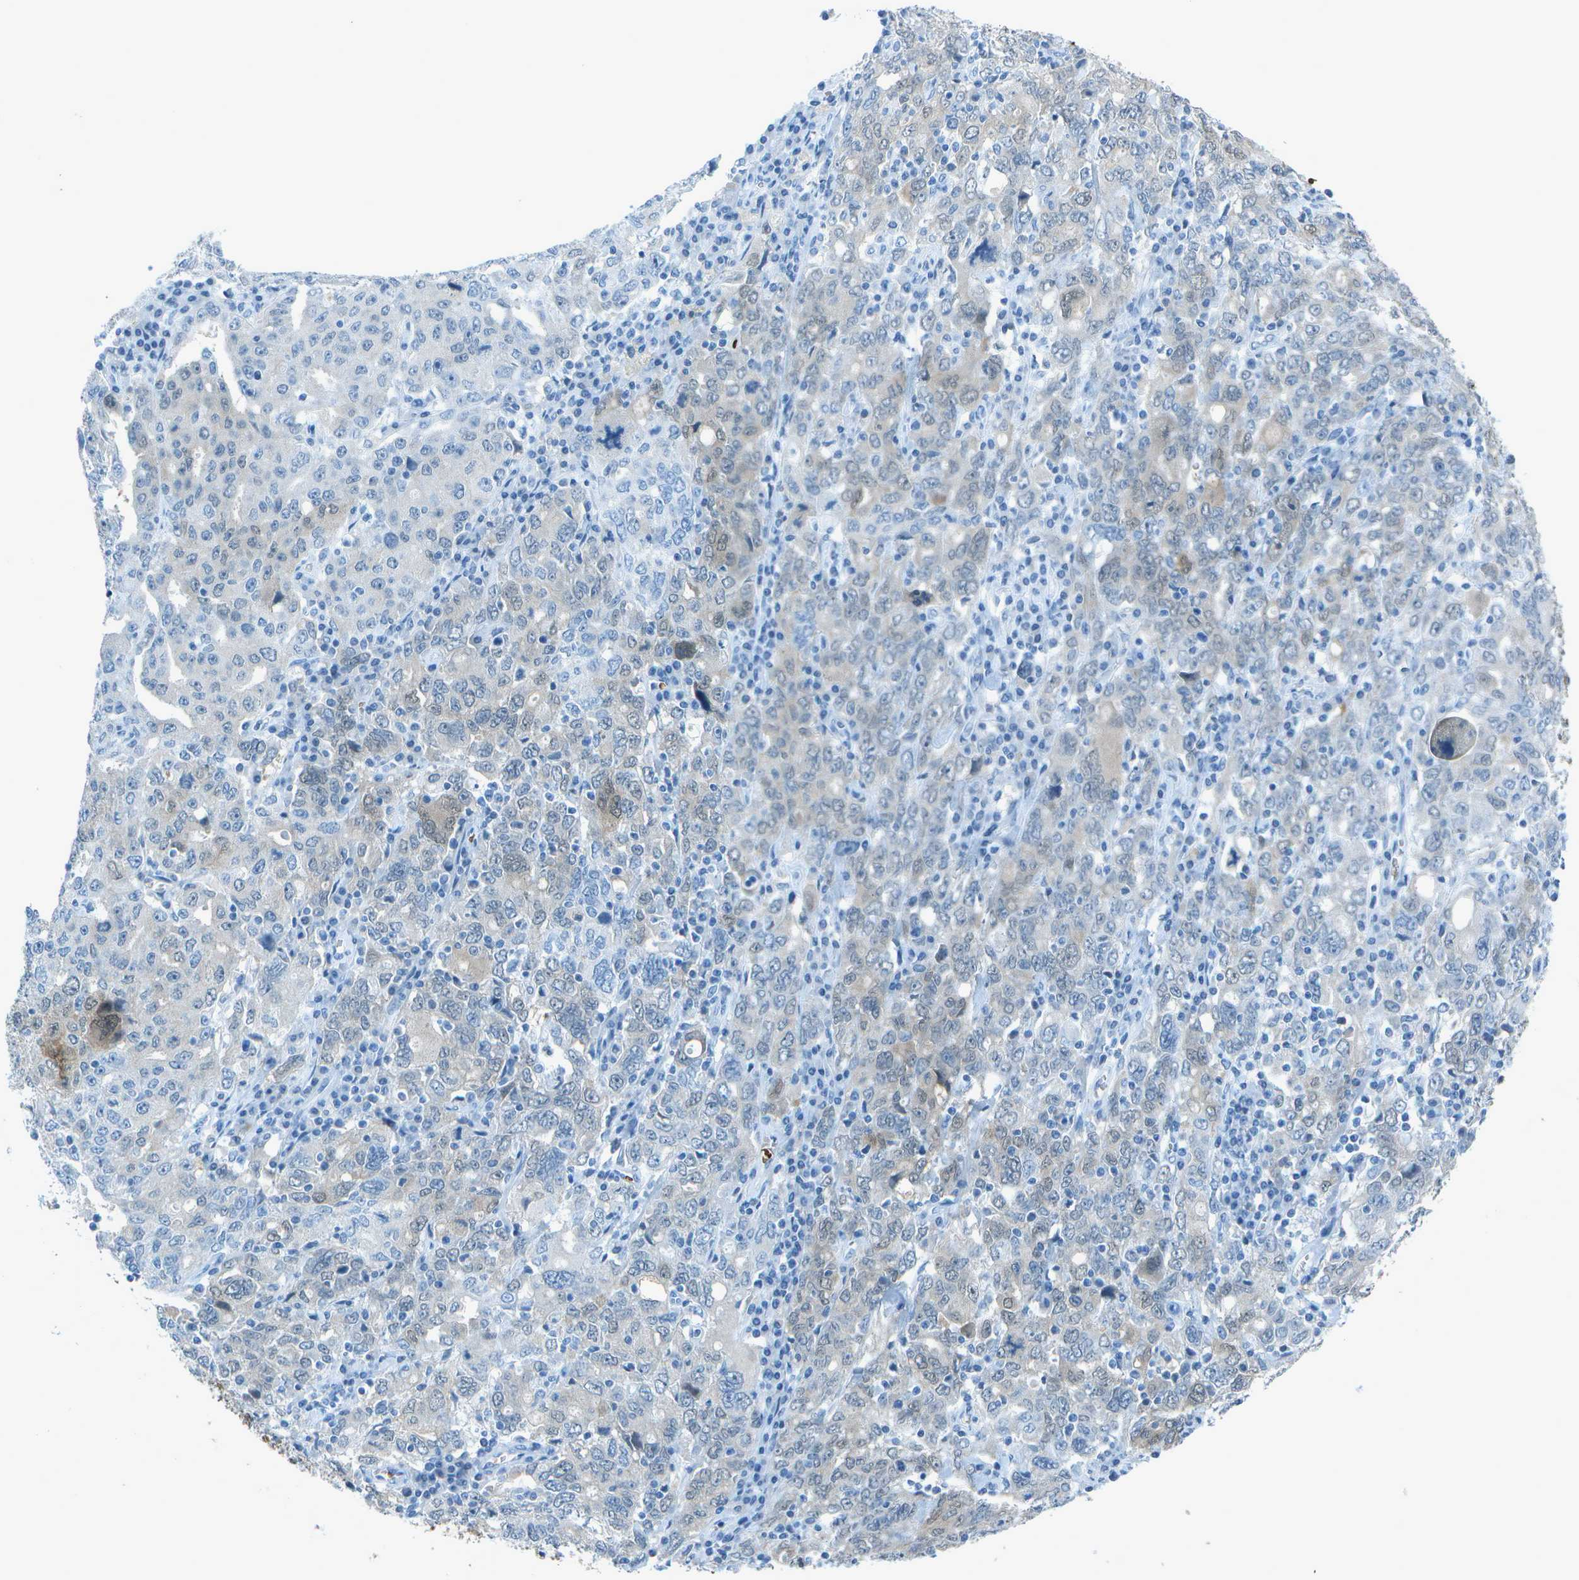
{"staining": {"intensity": "weak", "quantity": "<25%", "location": "cytoplasmic/membranous"}, "tissue": "ovarian cancer", "cell_type": "Tumor cells", "image_type": "cancer", "snomed": [{"axis": "morphology", "description": "Carcinoma, endometroid"}, {"axis": "topography", "description": "Ovary"}], "caption": "High power microscopy histopathology image of an IHC photomicrograph of ovarian cancer, revealing no significant expression in tumor cells.", "gene": "ASL", "patient": {"sex": "female", "age": 62}}